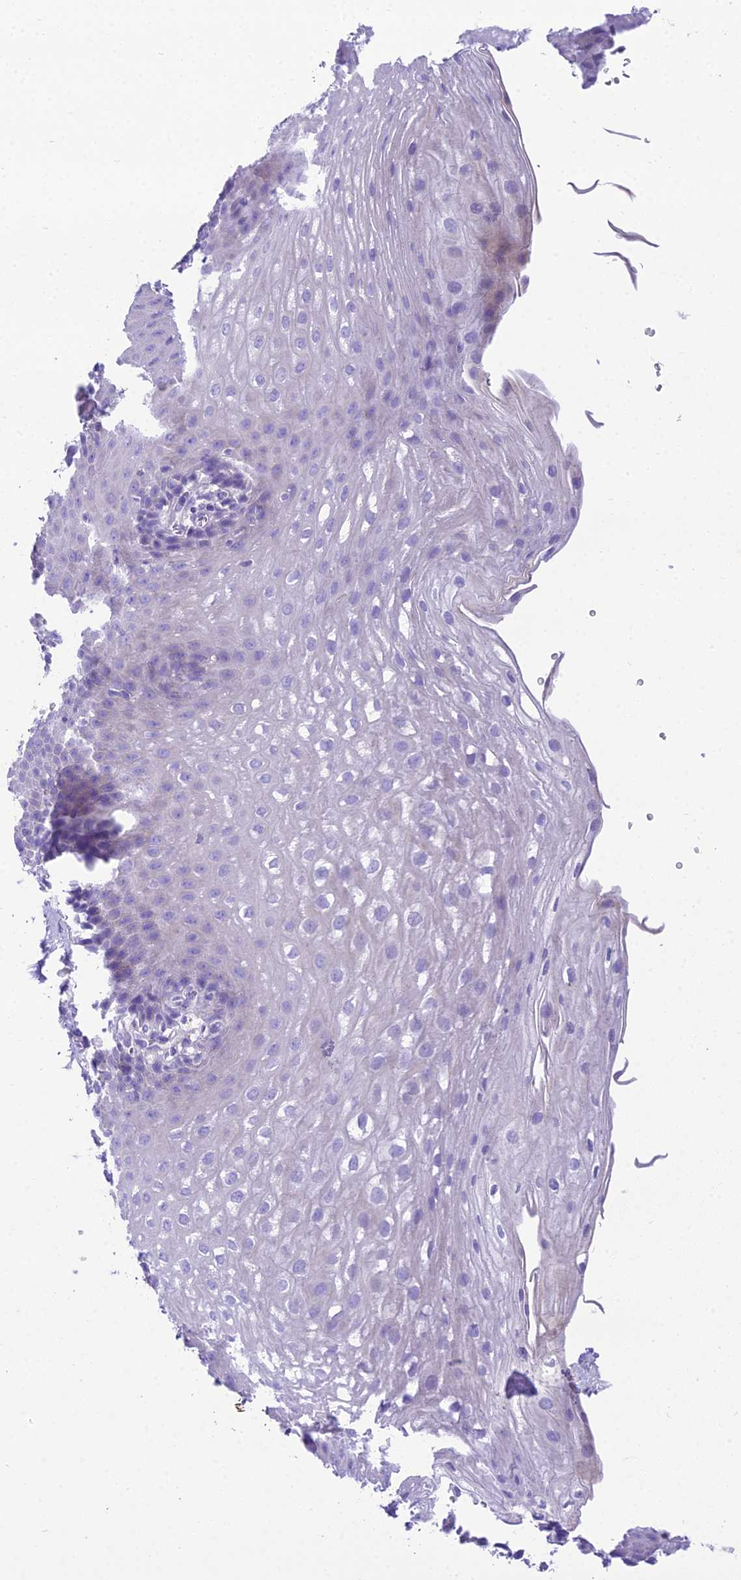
{"staining": {"intensity": "negative", "quantity": "none", "location": "none"}, "tissue": "esophagus", "cell_type": "Squamous epithelial cells", "image_type": "normal", "snomed": [{"axis": "morphology", "description": "Normal tissue, NOS"}, {"axis": "topography", "description": "Esophagus"}], "caption": "Immunohistochemistry of unremarkable human esophagus shows no positivity in squamous epithelial cells.", "gene": "GFRA1", "patient": {"sex": "female", "age": 66}}